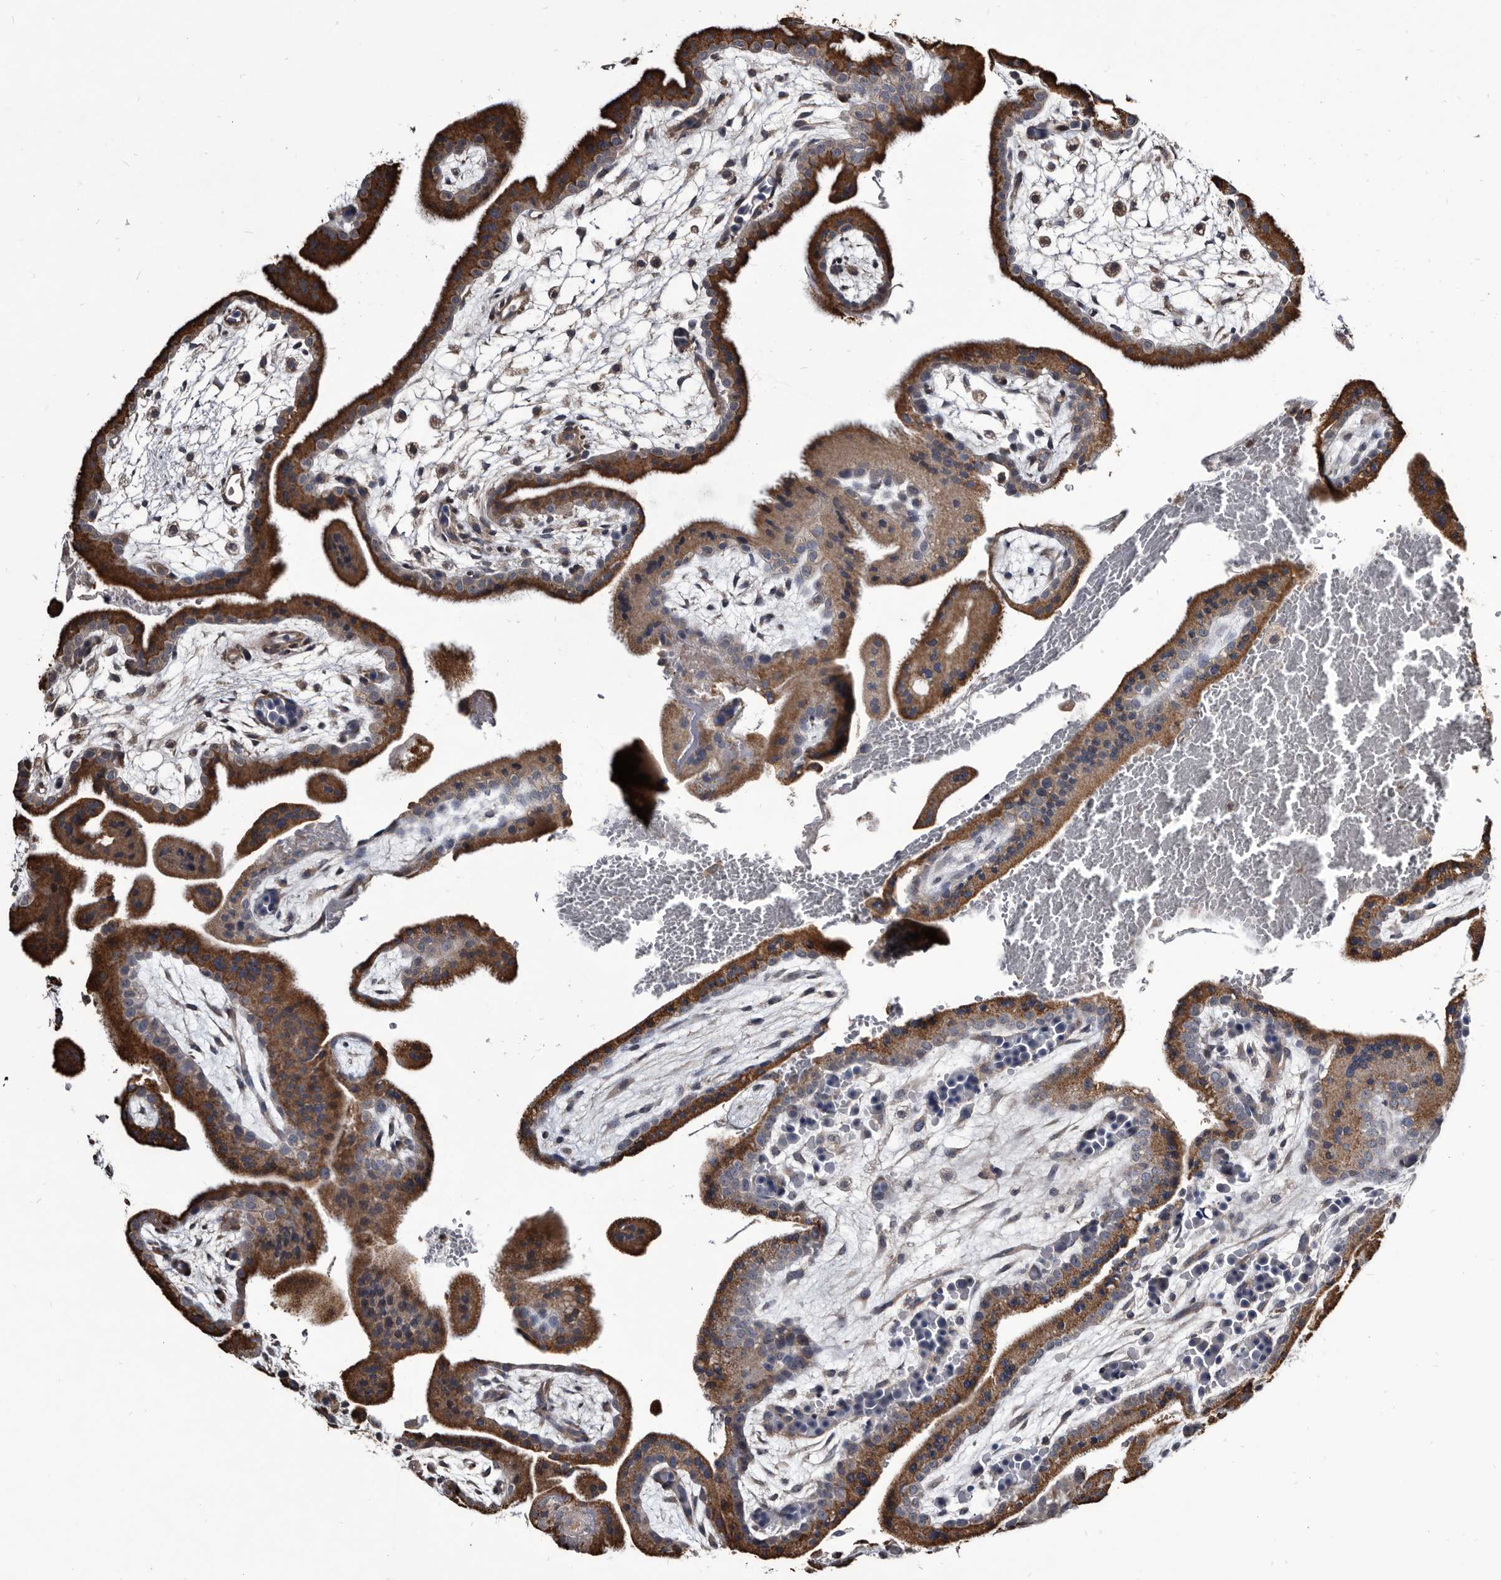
{"staining": {"intensity": "strong", "quantity": ">75%", "location": "cytoplasmic/membranous"}, "tissue": "placenta", "cell_type": "Decidual cells", "image_type": "normal", "snomed": [{"axis": "morphology", "description": "Normal tissue, NOS"}, {"axis": "topography", "description": "Placenta"}], "caption": "A high amount of strong cytoplasmic/membranous expression is appreciated in approximately >75% of decidual cells in unremarkable placenta.", "gene": "CTSA", "patient": {"sex": "female", "age": 35}}